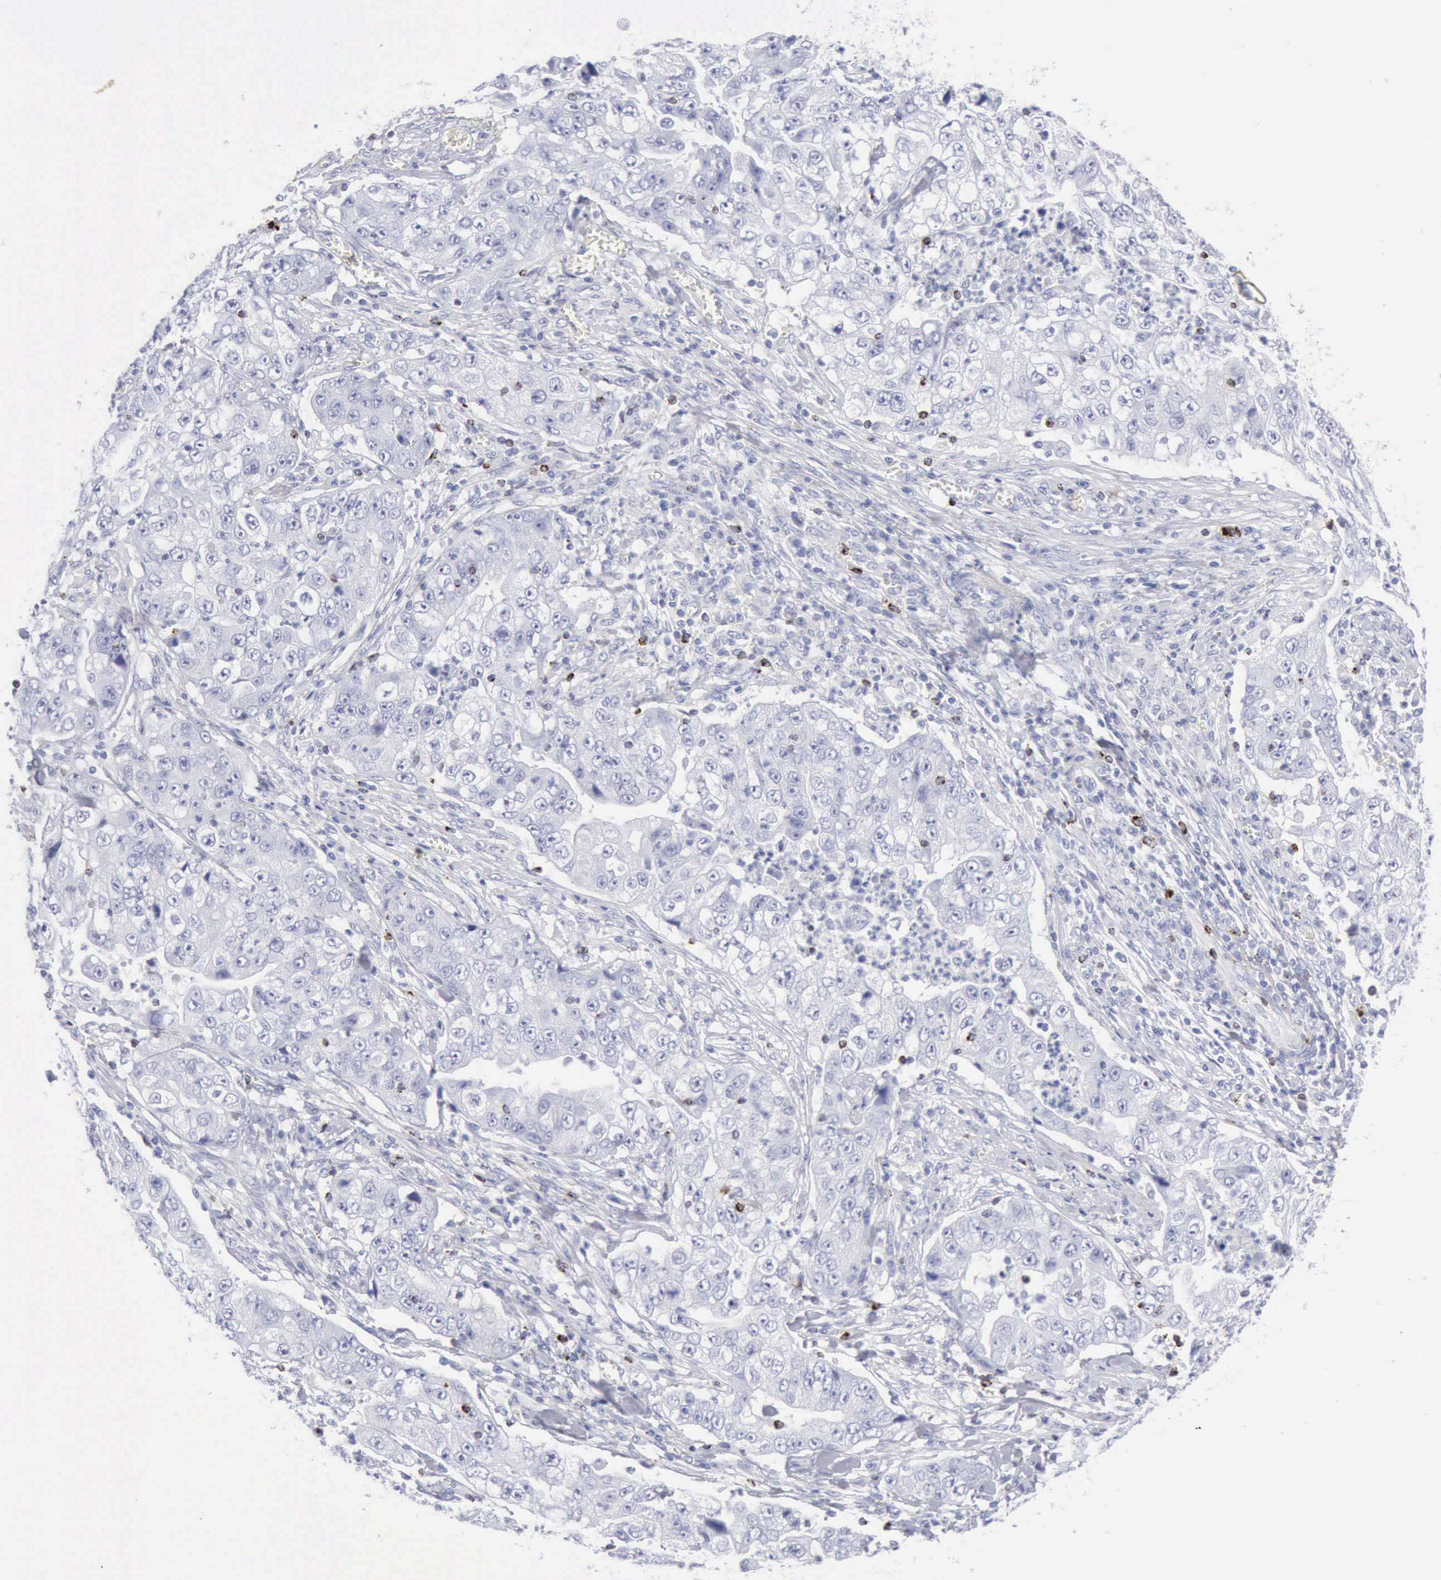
{"staining": {"intensity": "negative", "quantity": "none", "location": "none"}, "tissue": "lung cancer", "cell_type": "Tumor cells", "image_type": "cancer", "snomed": [{"axis": "morphology", "description": "Squamous cell carcinoma, NOS"}, {"axis": "topography", "description": "Lung"}], "caption": "Tumor cells are negative for brown protein staining in squamous cell carcinoma (lung).", "gene": "GZMB", "patient": {"sex": "male", "age": 64}}